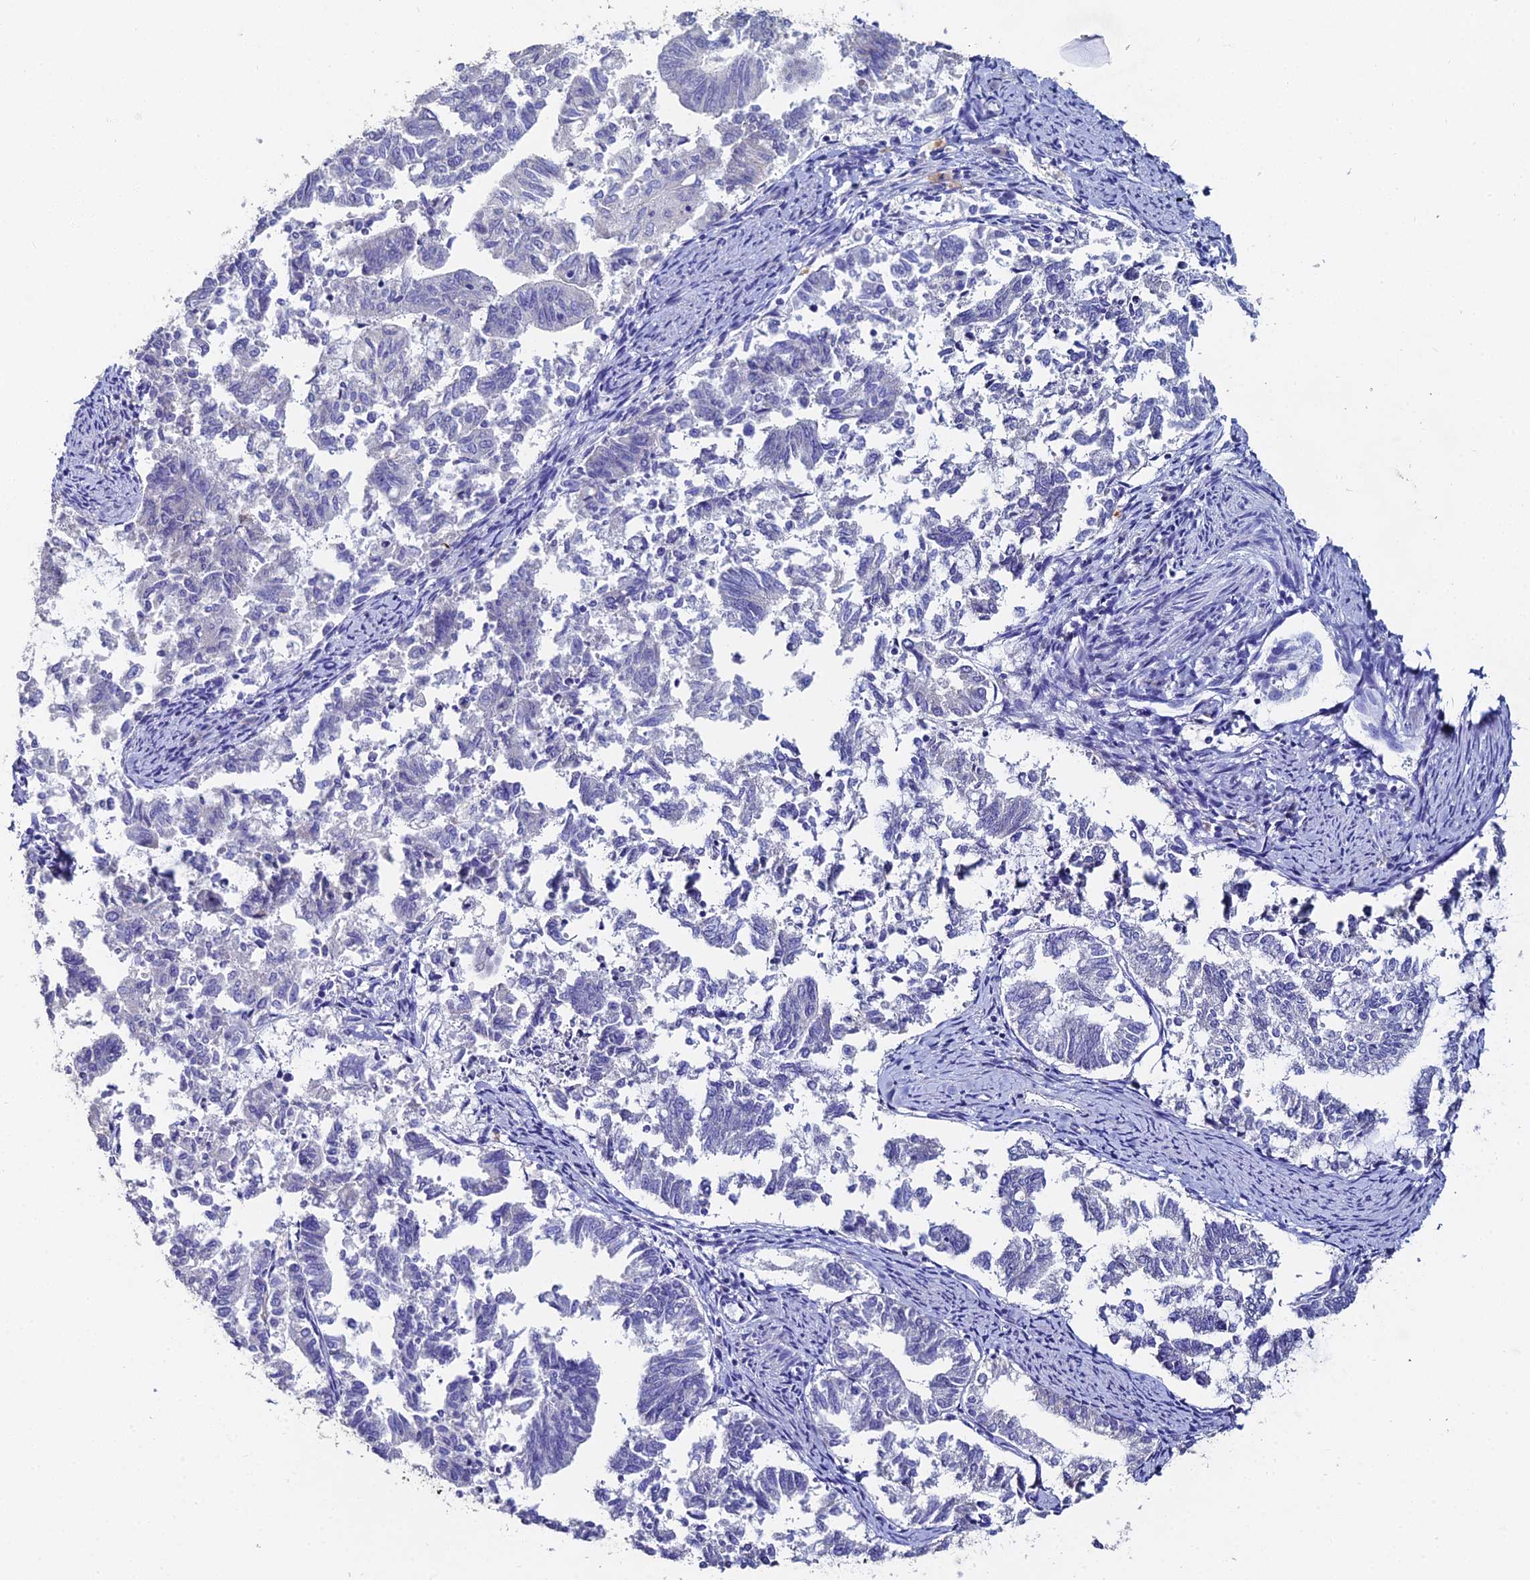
{"staining": {"intensity": "negative", "quantity": "none", "location": "none"}, "tissue": "endometrial cancer", "cell_type": "Tumor cells", "image_type": "cancer", "snomed": [{"axis": "morphology", "description": "Adenocarcinoma, NOS"}, {"axis": "topography", "description": "Endometrium"}], "caption": "This is an IHC image of human endometrial cancer. There is no staining in tumor cells.", "gene": "ESRRG", "patient": {"sex": "female", "age": 79}}